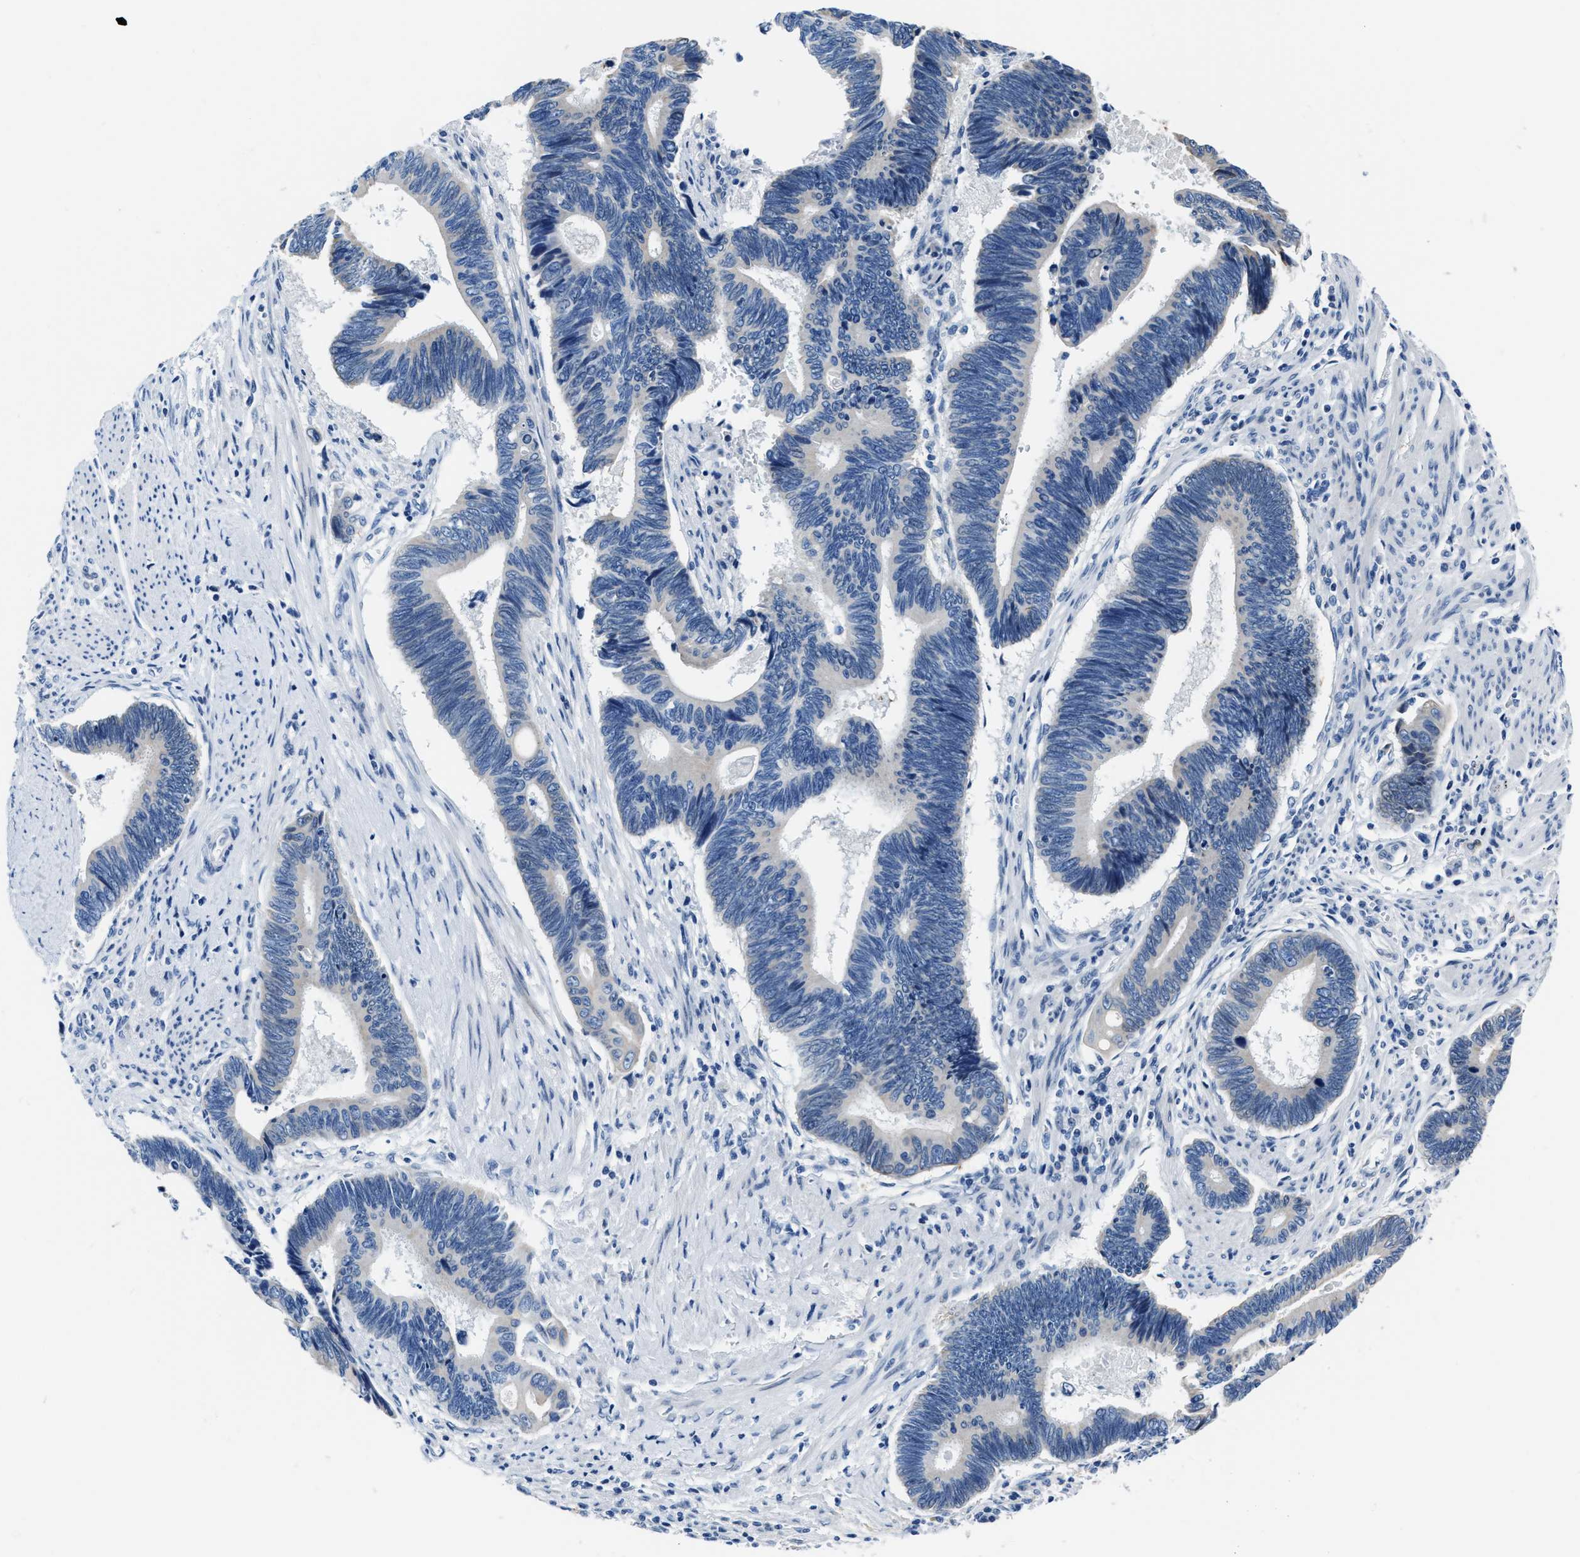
{"staining": {"intensity": "negative", "quantity": "none", "location": "none"}, "tissue": "pancreatic cancer", "cell_type": "Tumor cells", "image_type": "cancer", "snomed": [{"axis": "morphology", "description": "Adenocarcinoma, NOS"}, {"axis": "topography", "description": "Pancreas"}], "caption": "The micrograph displays no significant staining in tumor cells of adenocarcinoma (pancreatic).", "gene": "ASZ1", "patient": {"sex": "female", "age": 70}}